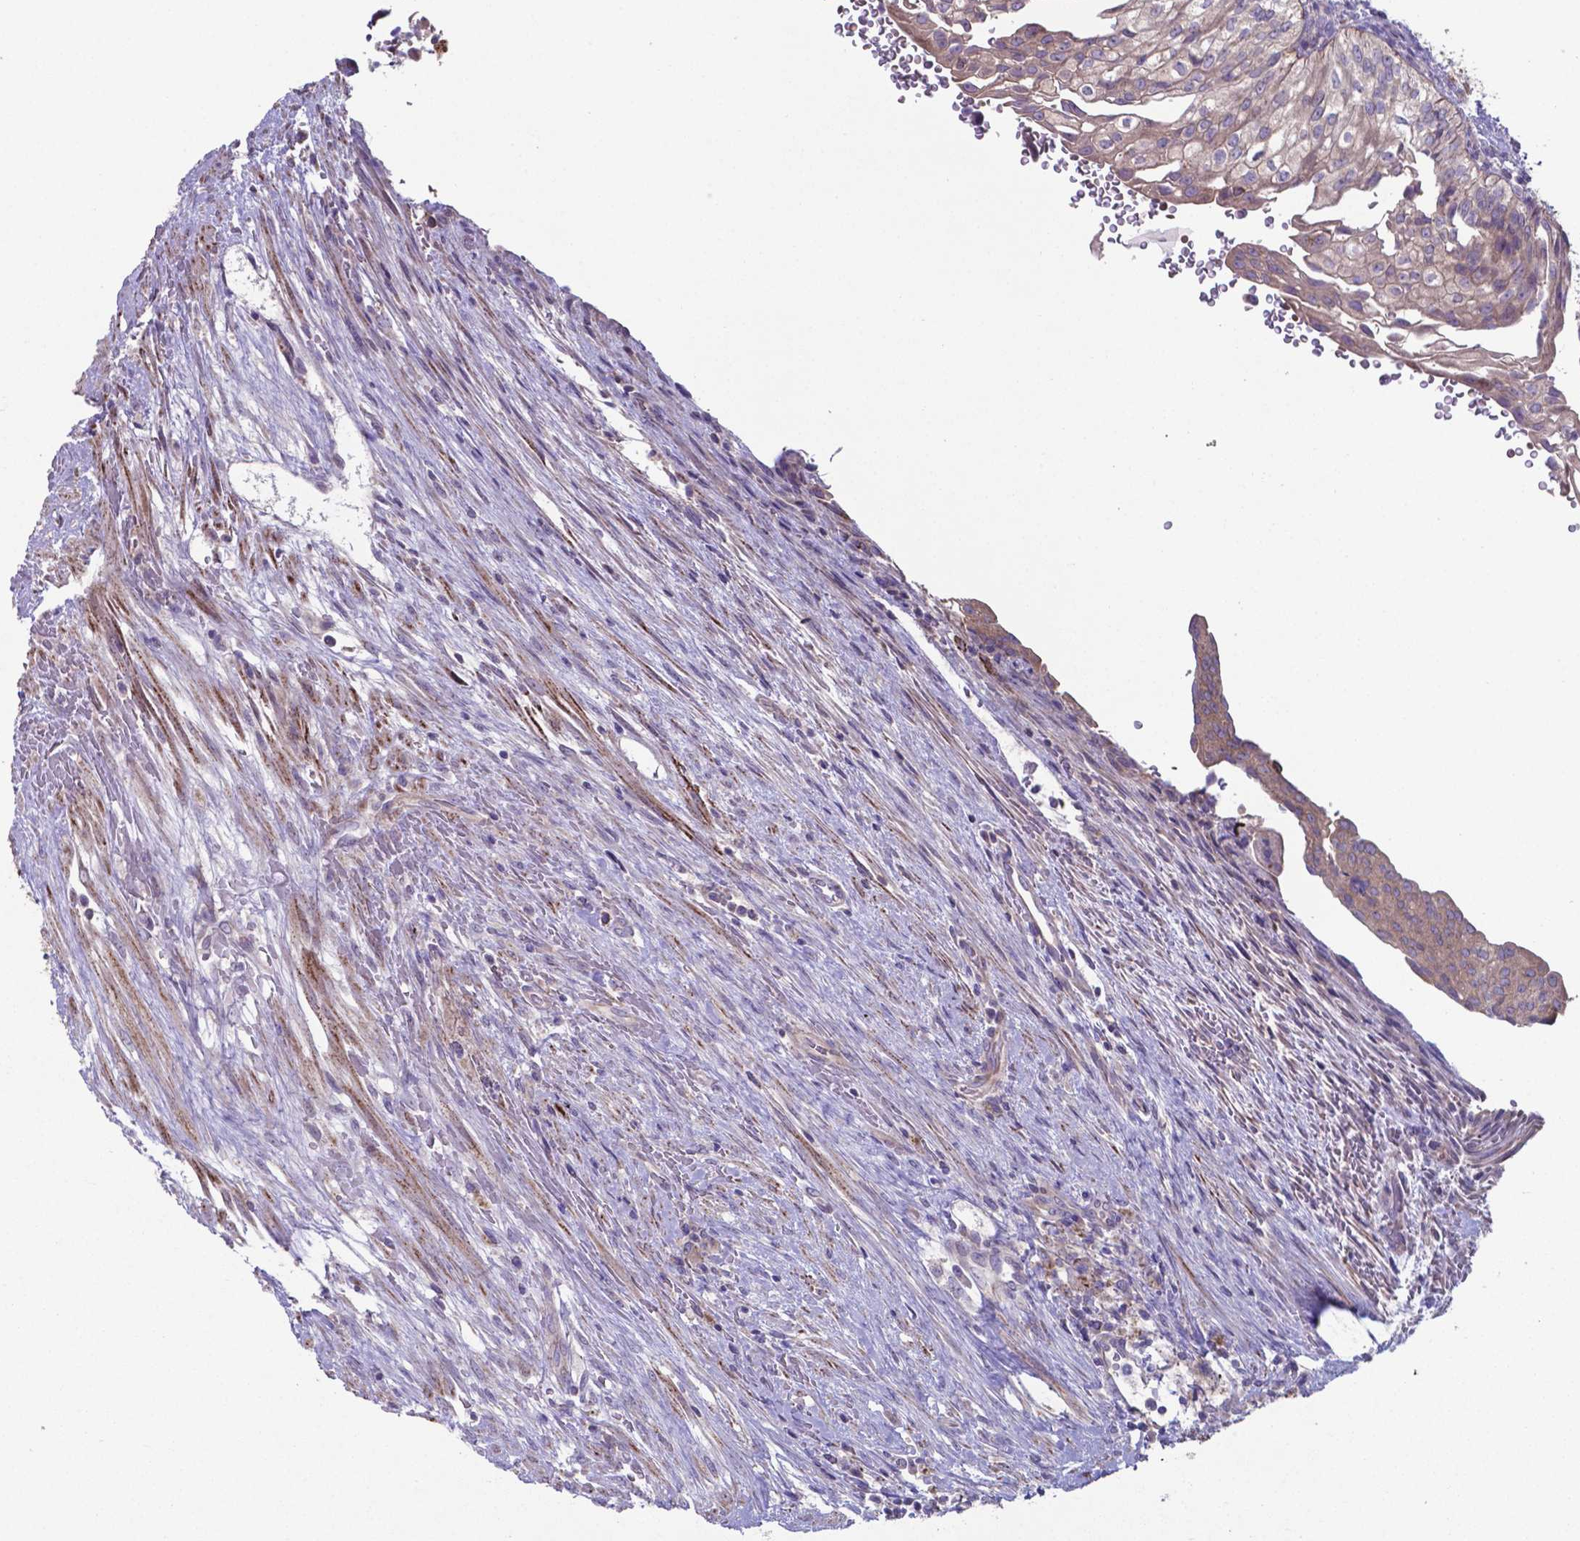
{"staining": {"intensity": "weak", "quantity": "<25%", "location": "cytoplasmic/membranous"}, "tissue": "urothelial cancer", "cell_type": "Tumor cells", "image_type": "cancer", "snomed": [{"axis": "morphology", "description": "Urothelial carcinoma, NOS"}, {"axis": "topography", "description": "Urinary bladder"}], "caption": "Image shows no significant protein expression in tumor cells of urothelial cancer.", "gene": "TYRO3", "patient": {"sex": "male", "age": 62}}